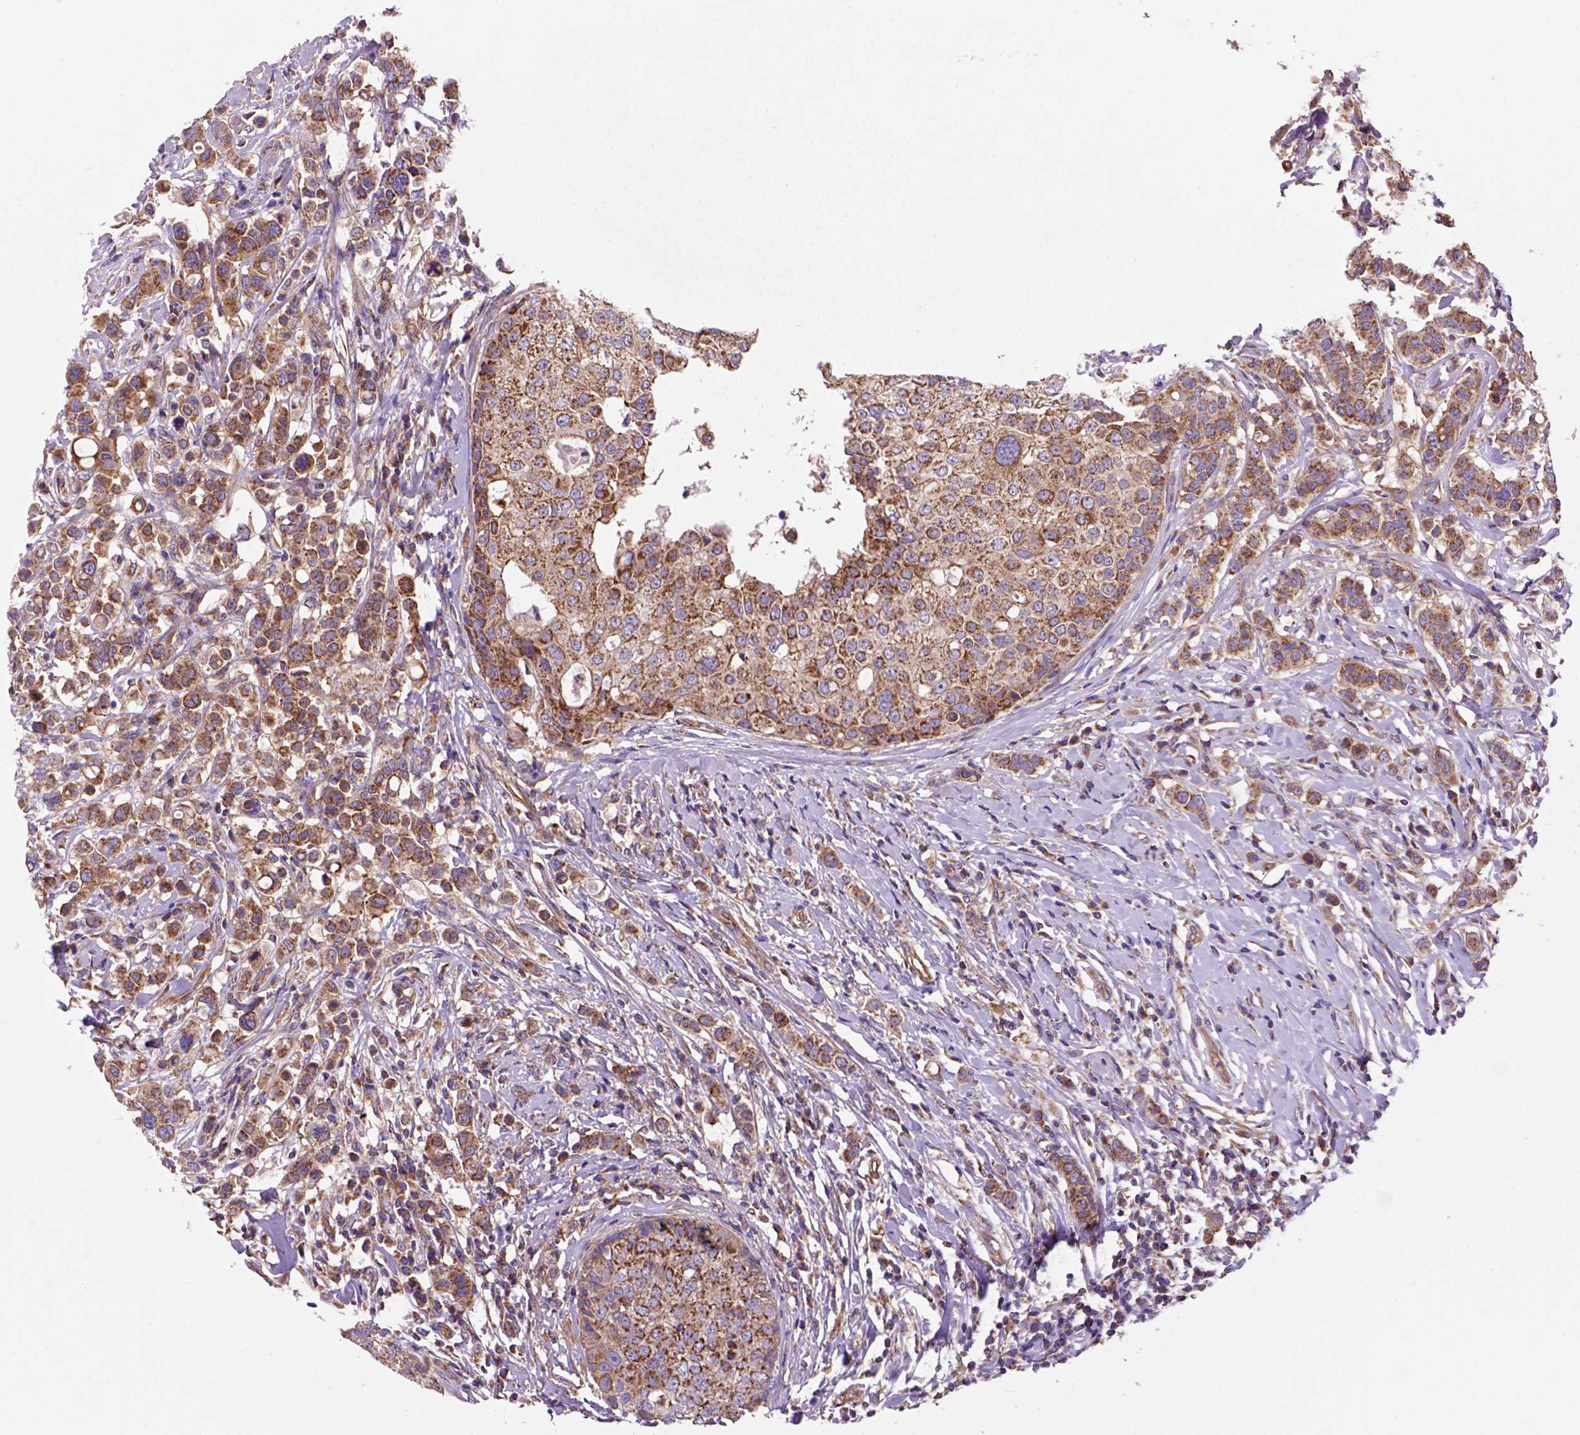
{"staining": {"intensity": "moderate", "quantity": ">75%", "location": "cytoplasmic/membranous"}, "tissue": "breast cancer", "cell_type": "Tumor cells", "image_type": "cancer", "snomed": [{"axis": "morphology", "description": "Duct carcinoma"}, {"axis": "topography", "description": "Breast"}], "caption": "A high-resolution image shows IHC staining of breast cancer (intraductal carcinoma), which shows moderate cytoplasmic/membranous expression in about >75% of tumor cells.", "gene": "WARS2", "patient": {"sex": "female", "age": 27}}